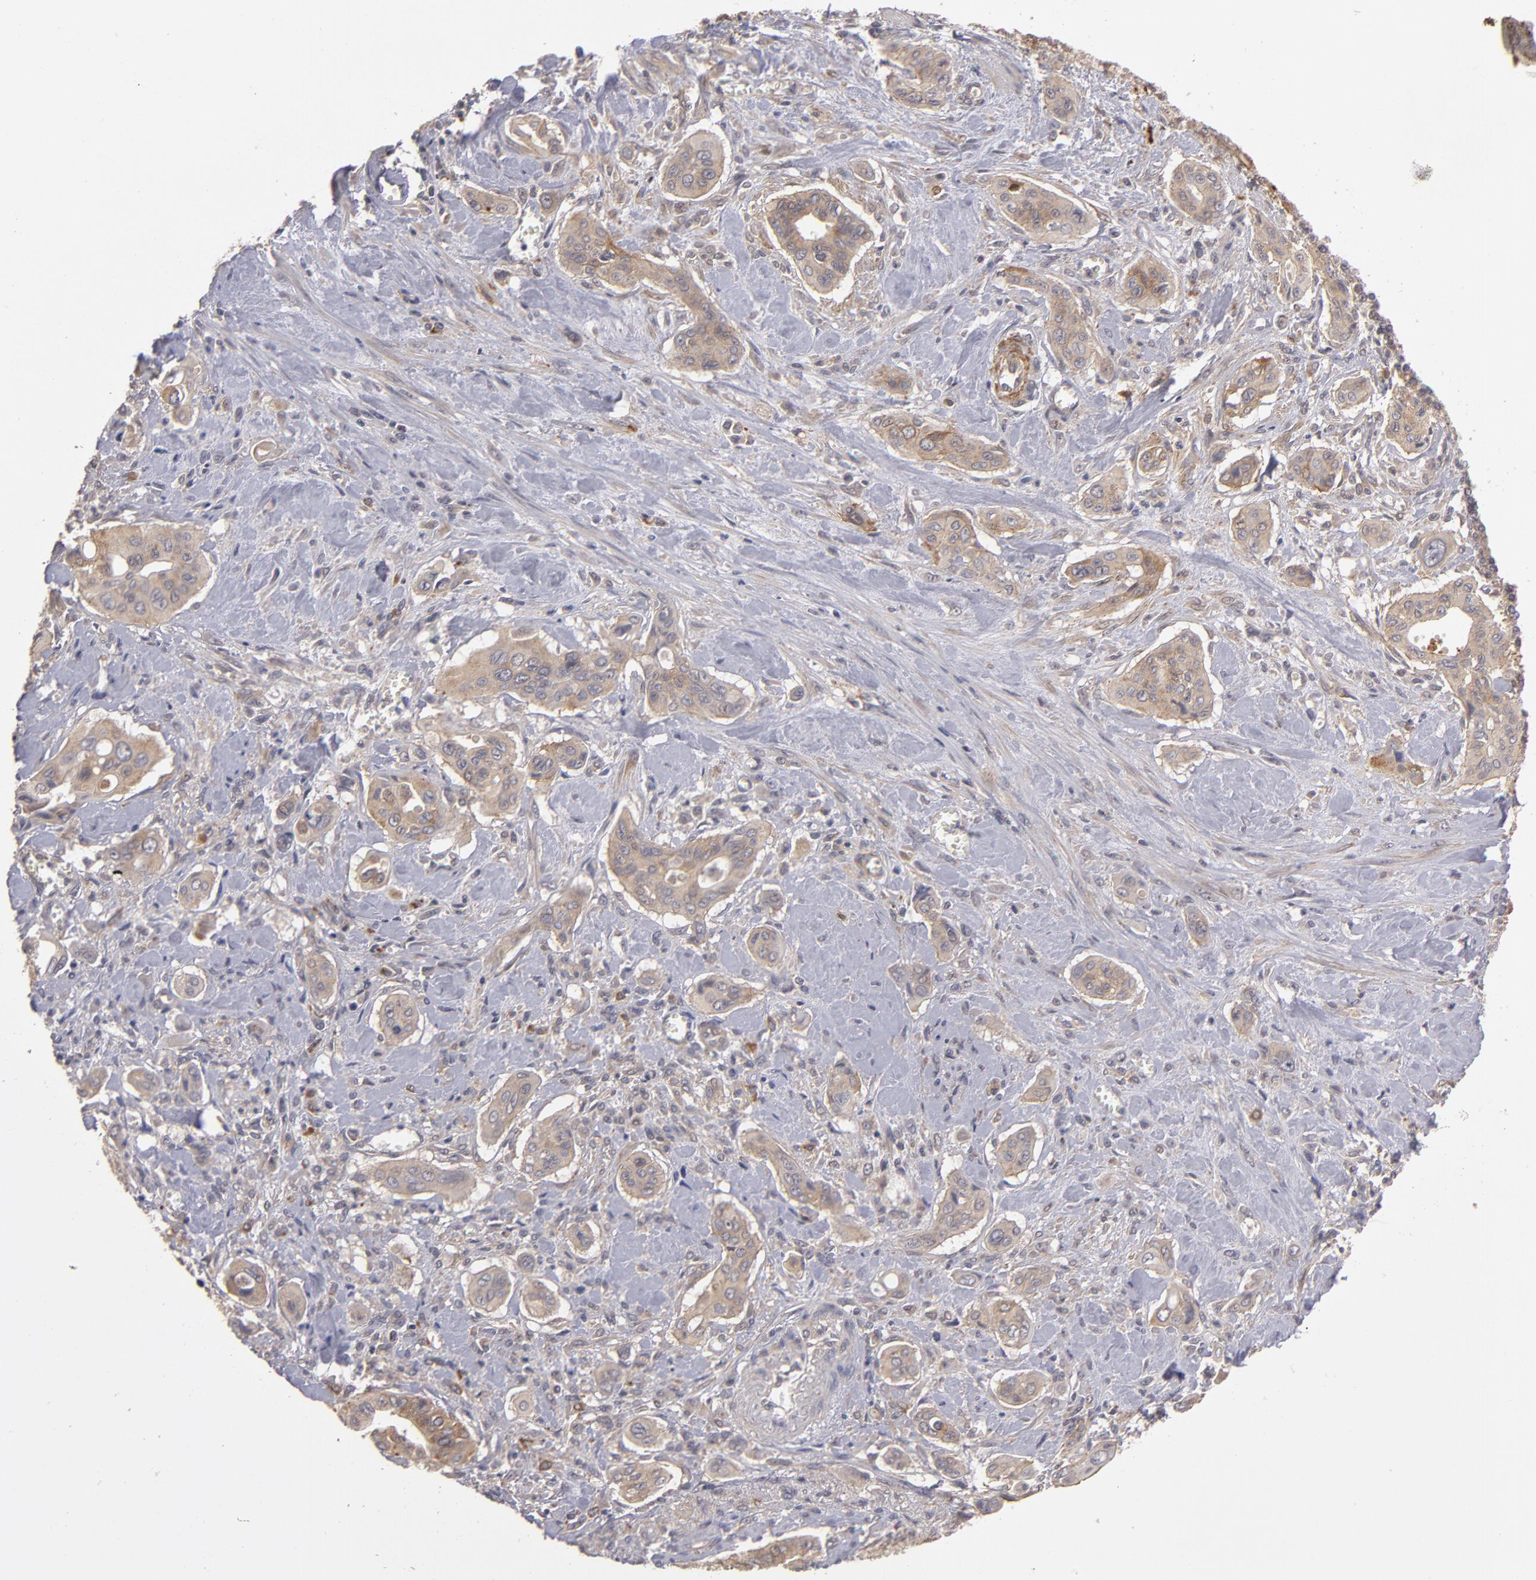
{"staining": {"intensity": "weak", "quantity": ">75%", "location": "cytoplasmic/membranous"}, "tissue": "pancreatic cancer", "cell_type": "Tumor cells", "image_type": "cancer", "snomed": [{"axis": "morphology", "description": "Adenocarcinoma, NOS"}, {"axis": "topography", "description": "Pancreas"}], "caption": "Brown immunohistochemical staining in pancreatic cancer exhibits weak cytoplasmic/membranous positivity in approximately >75% of tumor cells.", "gene": "CTSO", "patient": {"sex": "male", "age": 77}}